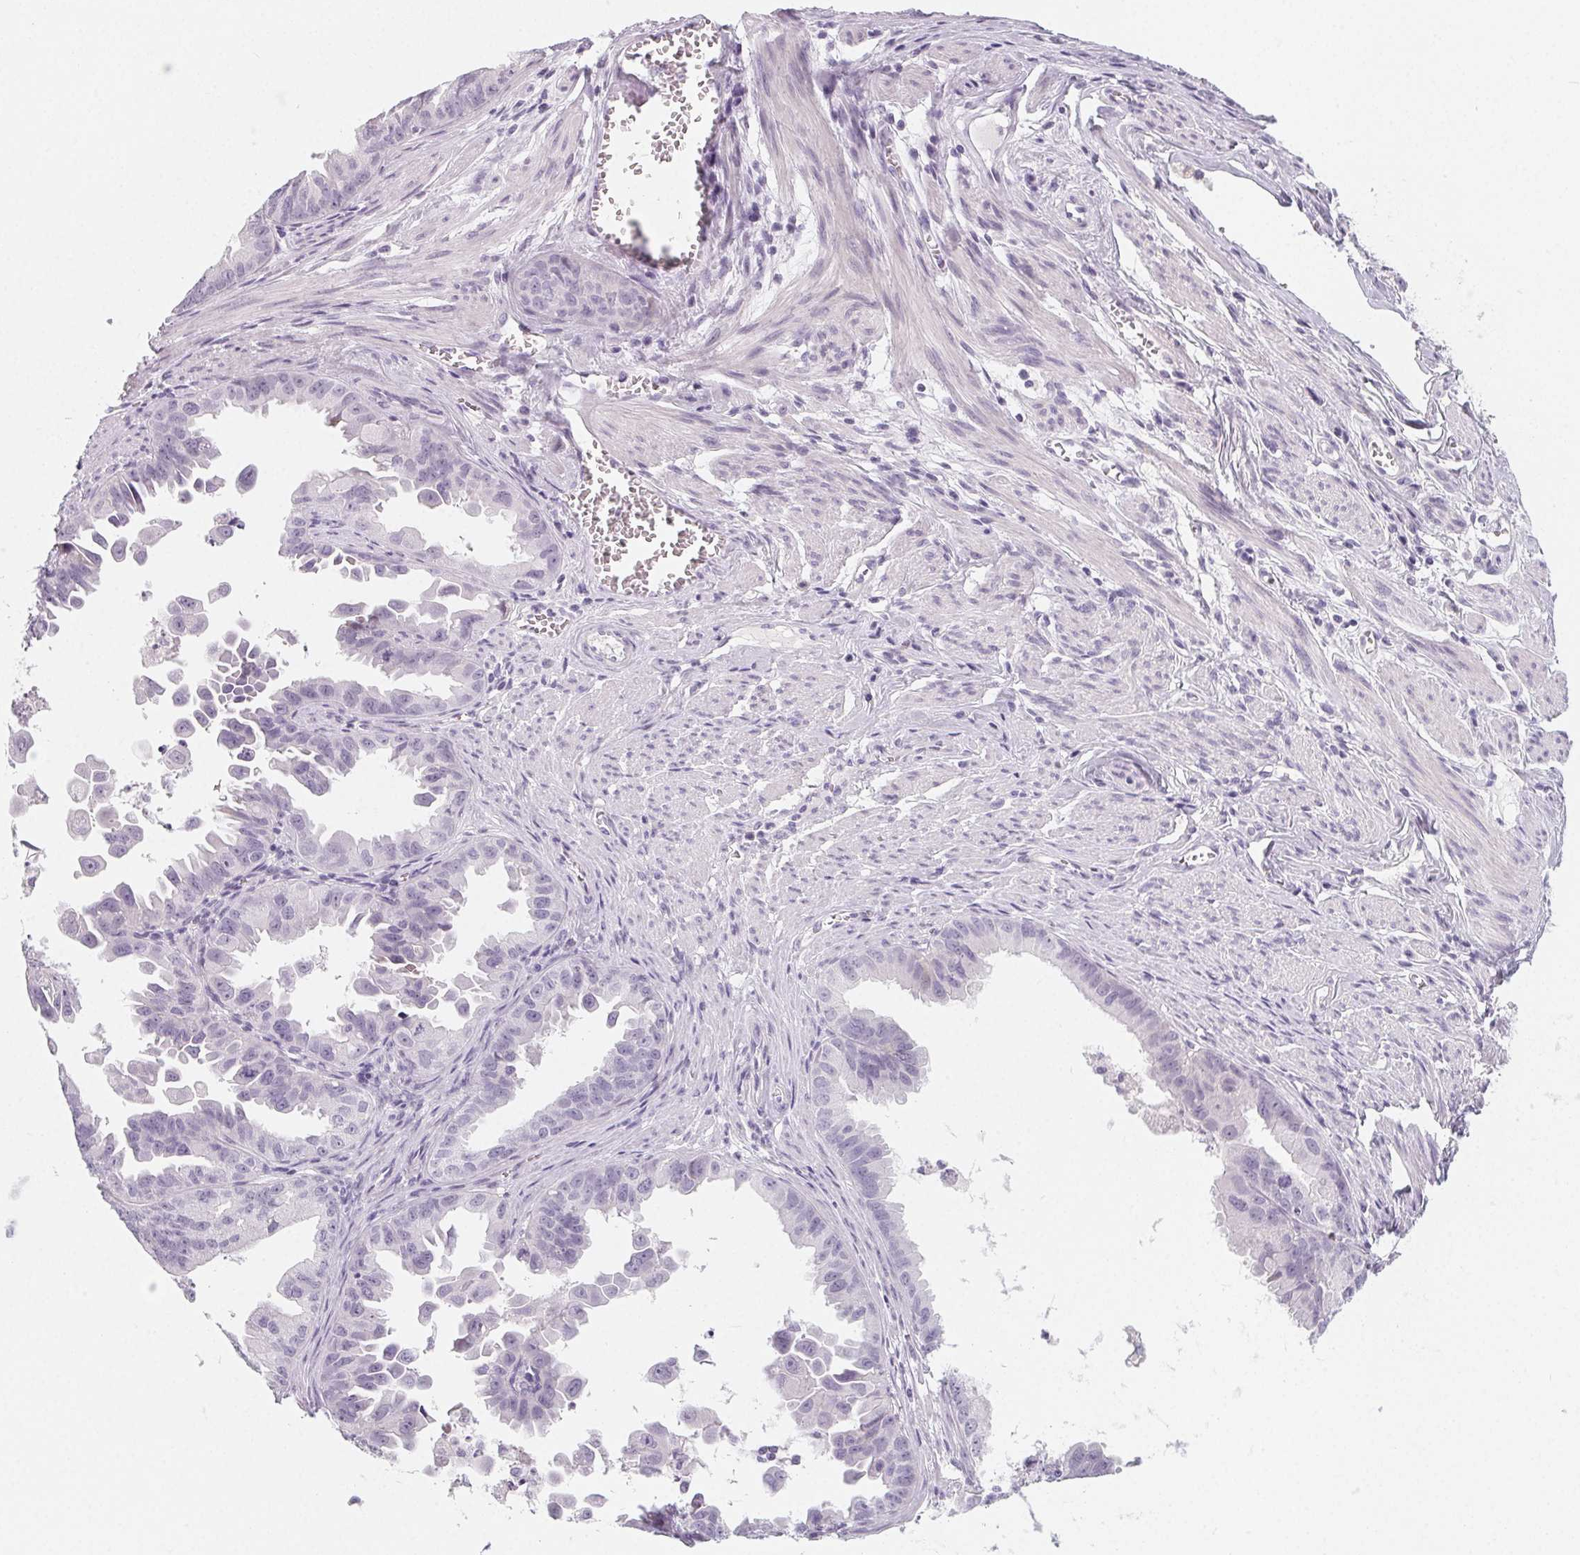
{"staining": {"intensity": "negative", "quantity": "none", "location": "none"}, "tissue": "ovarian cancer", "cell_type": "Tumor cells", "image_type": "cancer", "snomed": [{"axis": "morphology", "description": "Carcinoma, endometroid"}, {"axis": "topography", "description": "Ovary"}], "caption": "Histopathology image shows no protein positivity in tumor cells of ovarian endometroid carcinoma tissue. (DAB immunohistochemistry with hematoxylin counter stain).", "gene": "SH3GL2", "patient": {"sex": "female", "age": 85}}